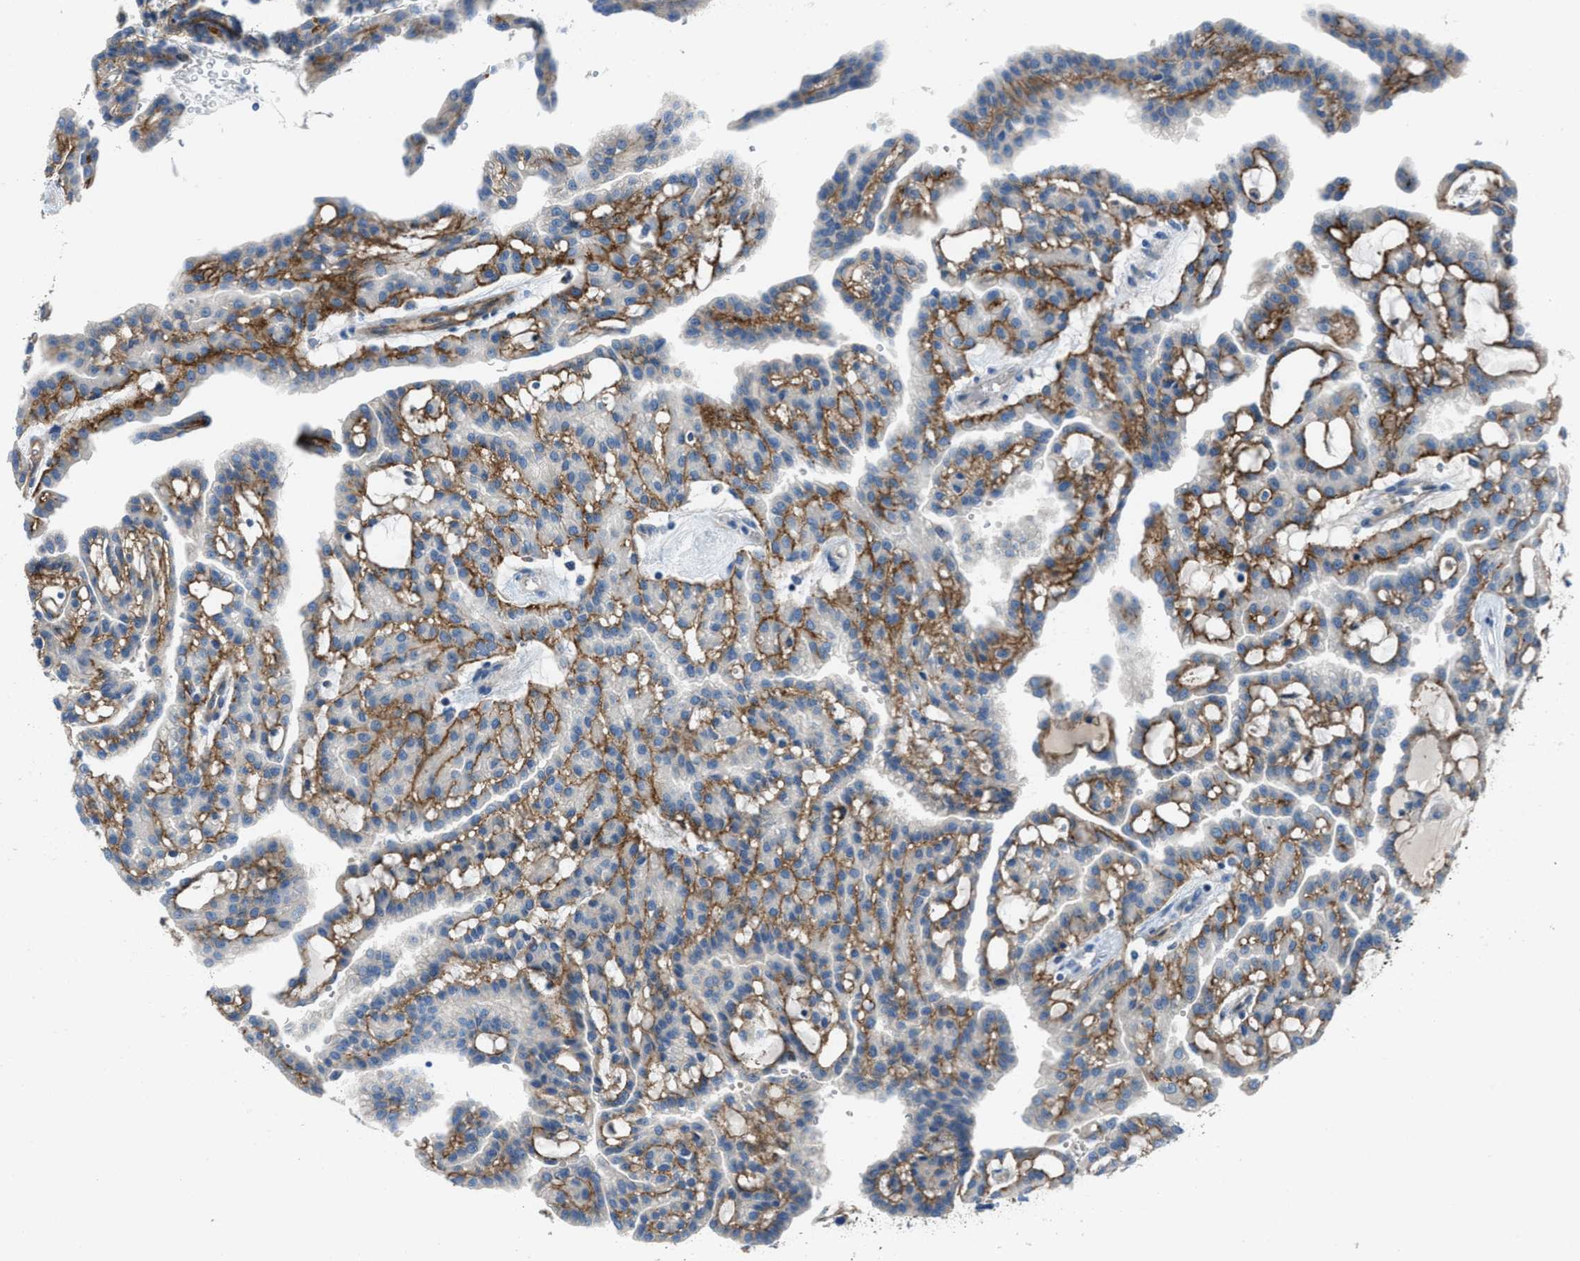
{"staining": {"intensity": "negative", "quantity": "none", "location": "none"}, "tissue": "renal cancer", "cell_type": "Tumor cells", "image_type": "cancer", "snomed": [{"axis": "morphology", "description": "Adenocarcinoma, NOS"}, {"axis": "topography", "description": "Kidney"}], "caption": "The photomicrograph exhibits no staining of tumor cells in renal cancer (adenocarcinoma). The staining is performed using DAB brown chromogen with nuclei counter-stained in using hematoxylin.", "gene": "PTGFRN", "patient": {"sex": "male", "age": 63}}